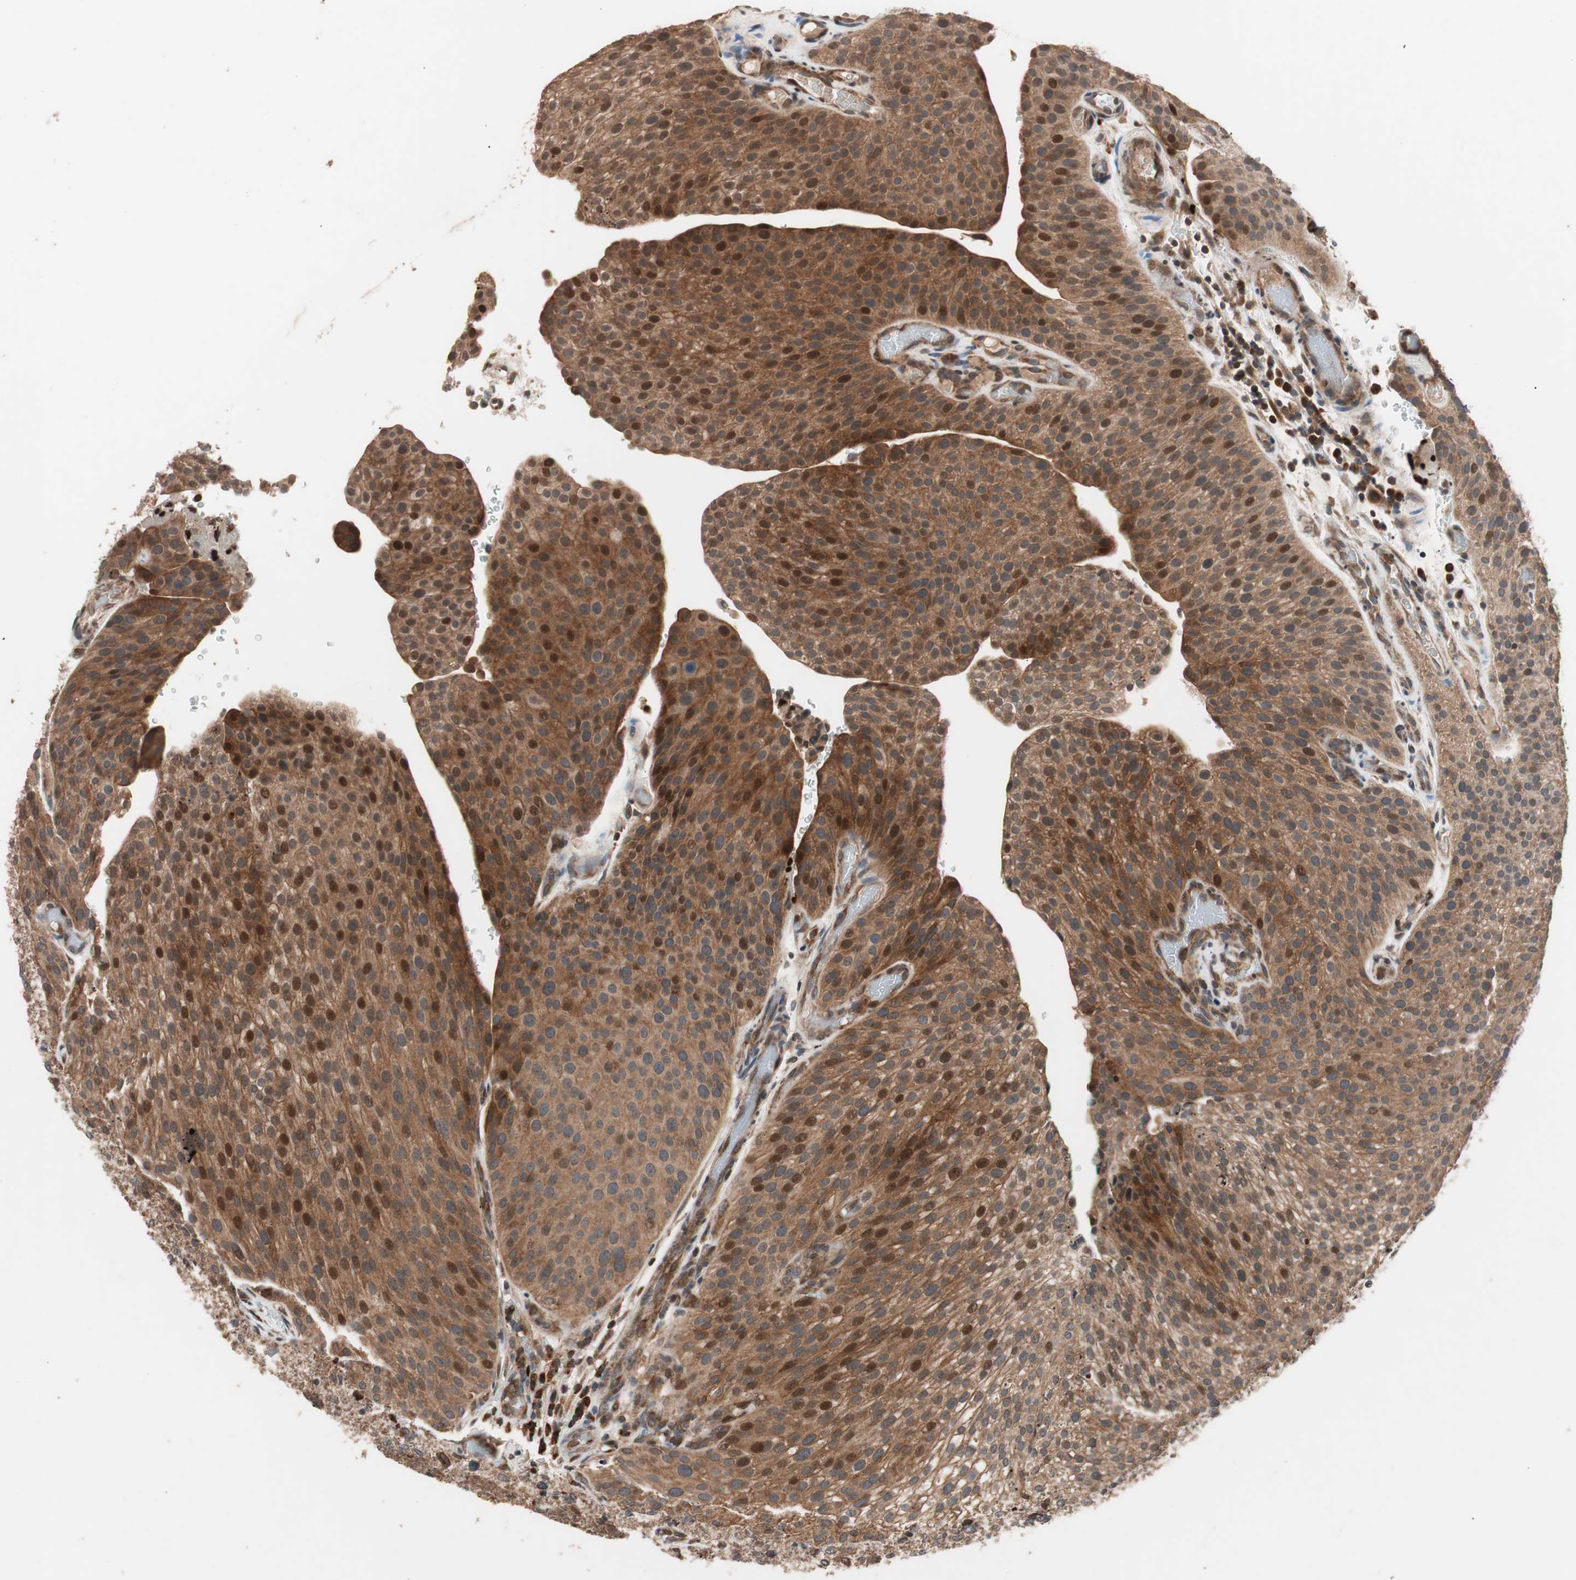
{"staining": {"intensity": "strong", "quantity": ">75%", "location": "cytoplasmic/membranous,nuclear"}, "tissue": "urothelial cancer", "cell_type": "Tumor cells", "image_type": "cancer", "snomed": [{"axis": "morphology", "description": "Urothelial carcinoma, Low grade"}, {"axis": "topography", "description": "Smooth muscle"}, {"axis": "topography", "description": "Urinary bladder"}], "caption": "Urothelial carcinoma (low-grade) stained with a protein marker demonstrates strong staining in tumor cells.", "gene": "NF2", "patient": {"sex": "male", "age": 60}}